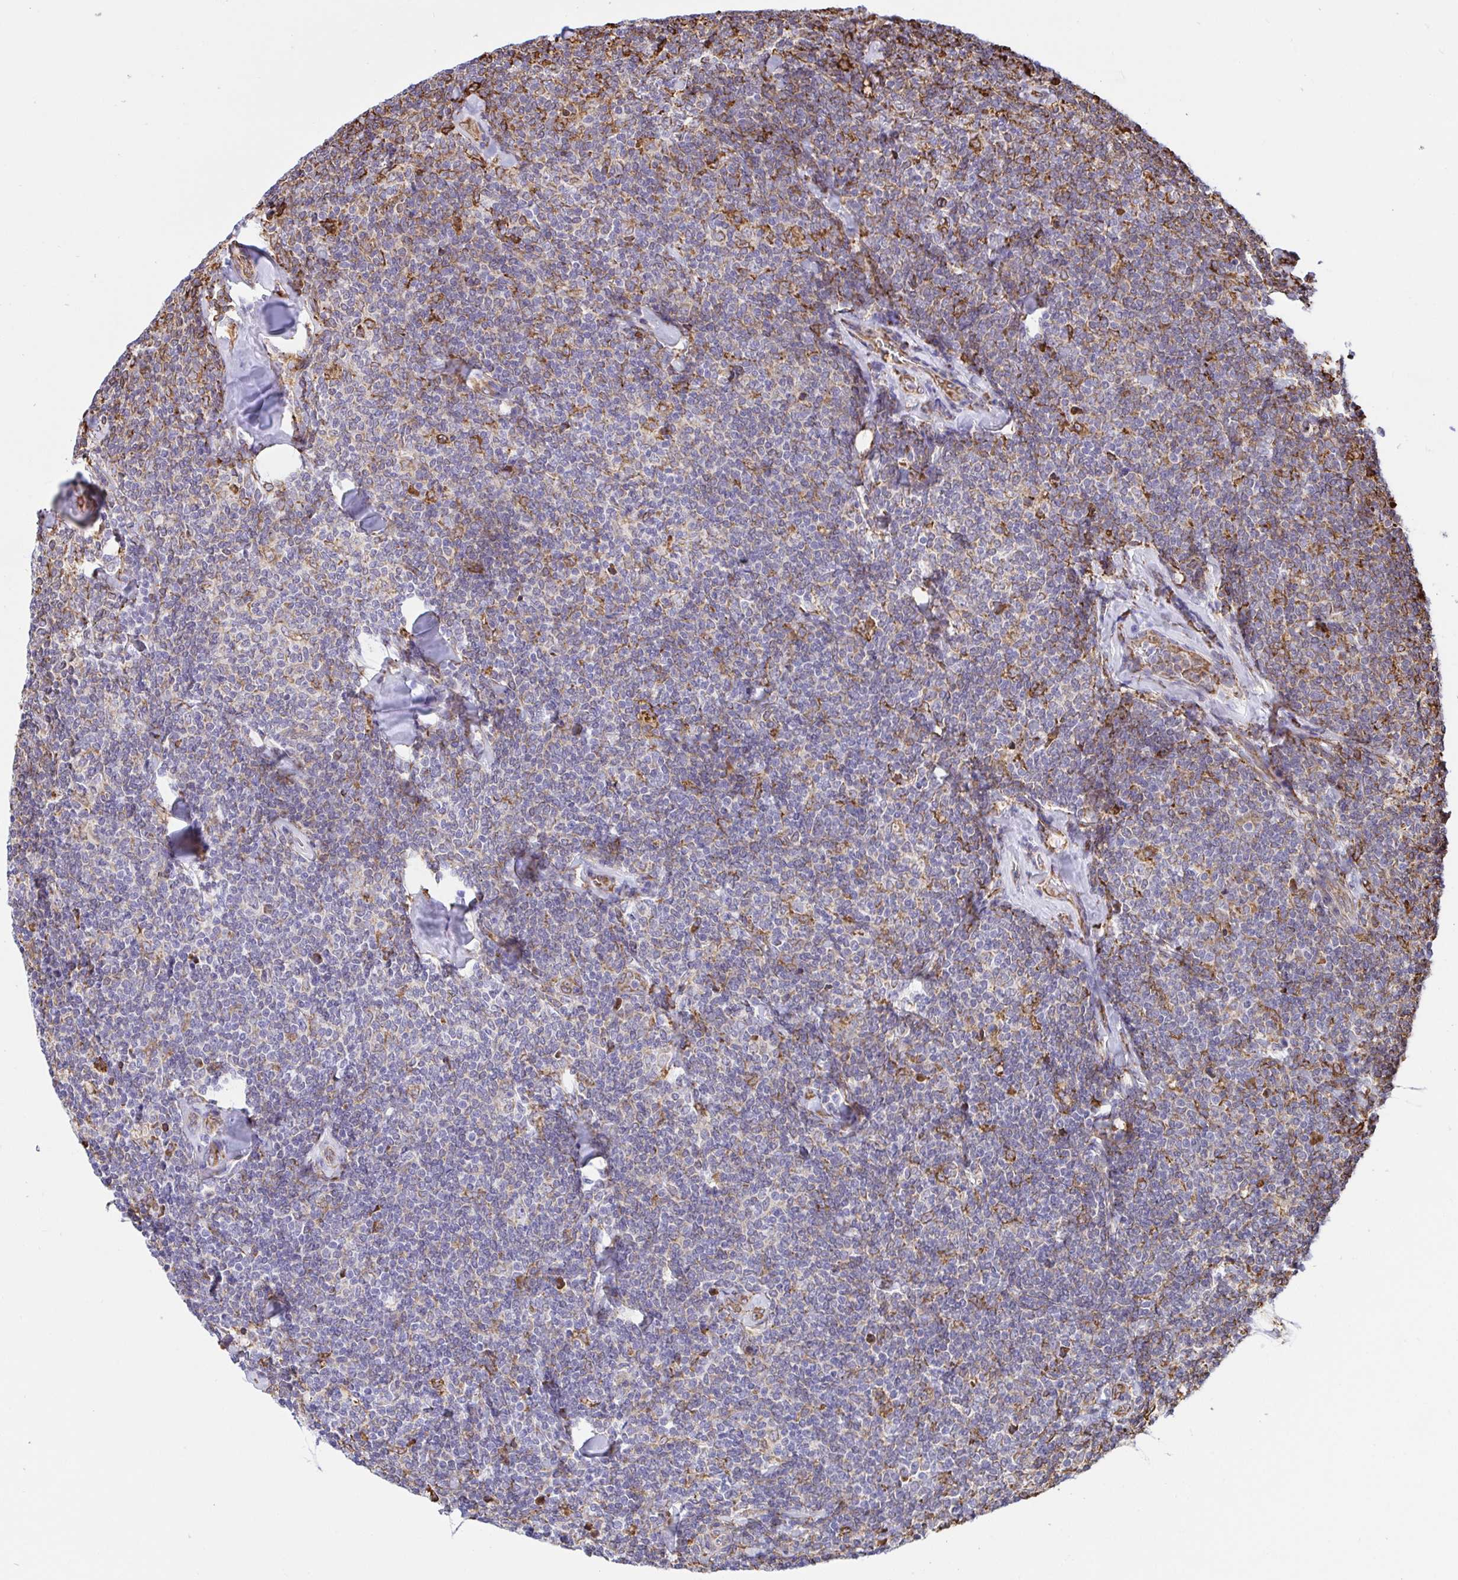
{"staining": {"intensity": "weak", "quantity": "<25%", "location": "cytoplasmic/membranous"}, "tissue": "lymphoma", "cell_type": "Tumor cells", "image_type": "cancer", "snomed": [{"axis": "morphology", "description": "Malignant lymphoma, non-Hodgkin's type, Low grade"}, {"axis": "topography", "description": "Lymph node"}], "caption": "DAB immunohistochemical staining of human lymphoma reveals no significant positivity in tumor cells. The staining is performed using DAB (3,3'-diaminobenzidine) brown chromogen with nuclei counter-stained in using hematoxylin.", "gene": "CLGN", "patient": {"sex": "female", "age": 56}}